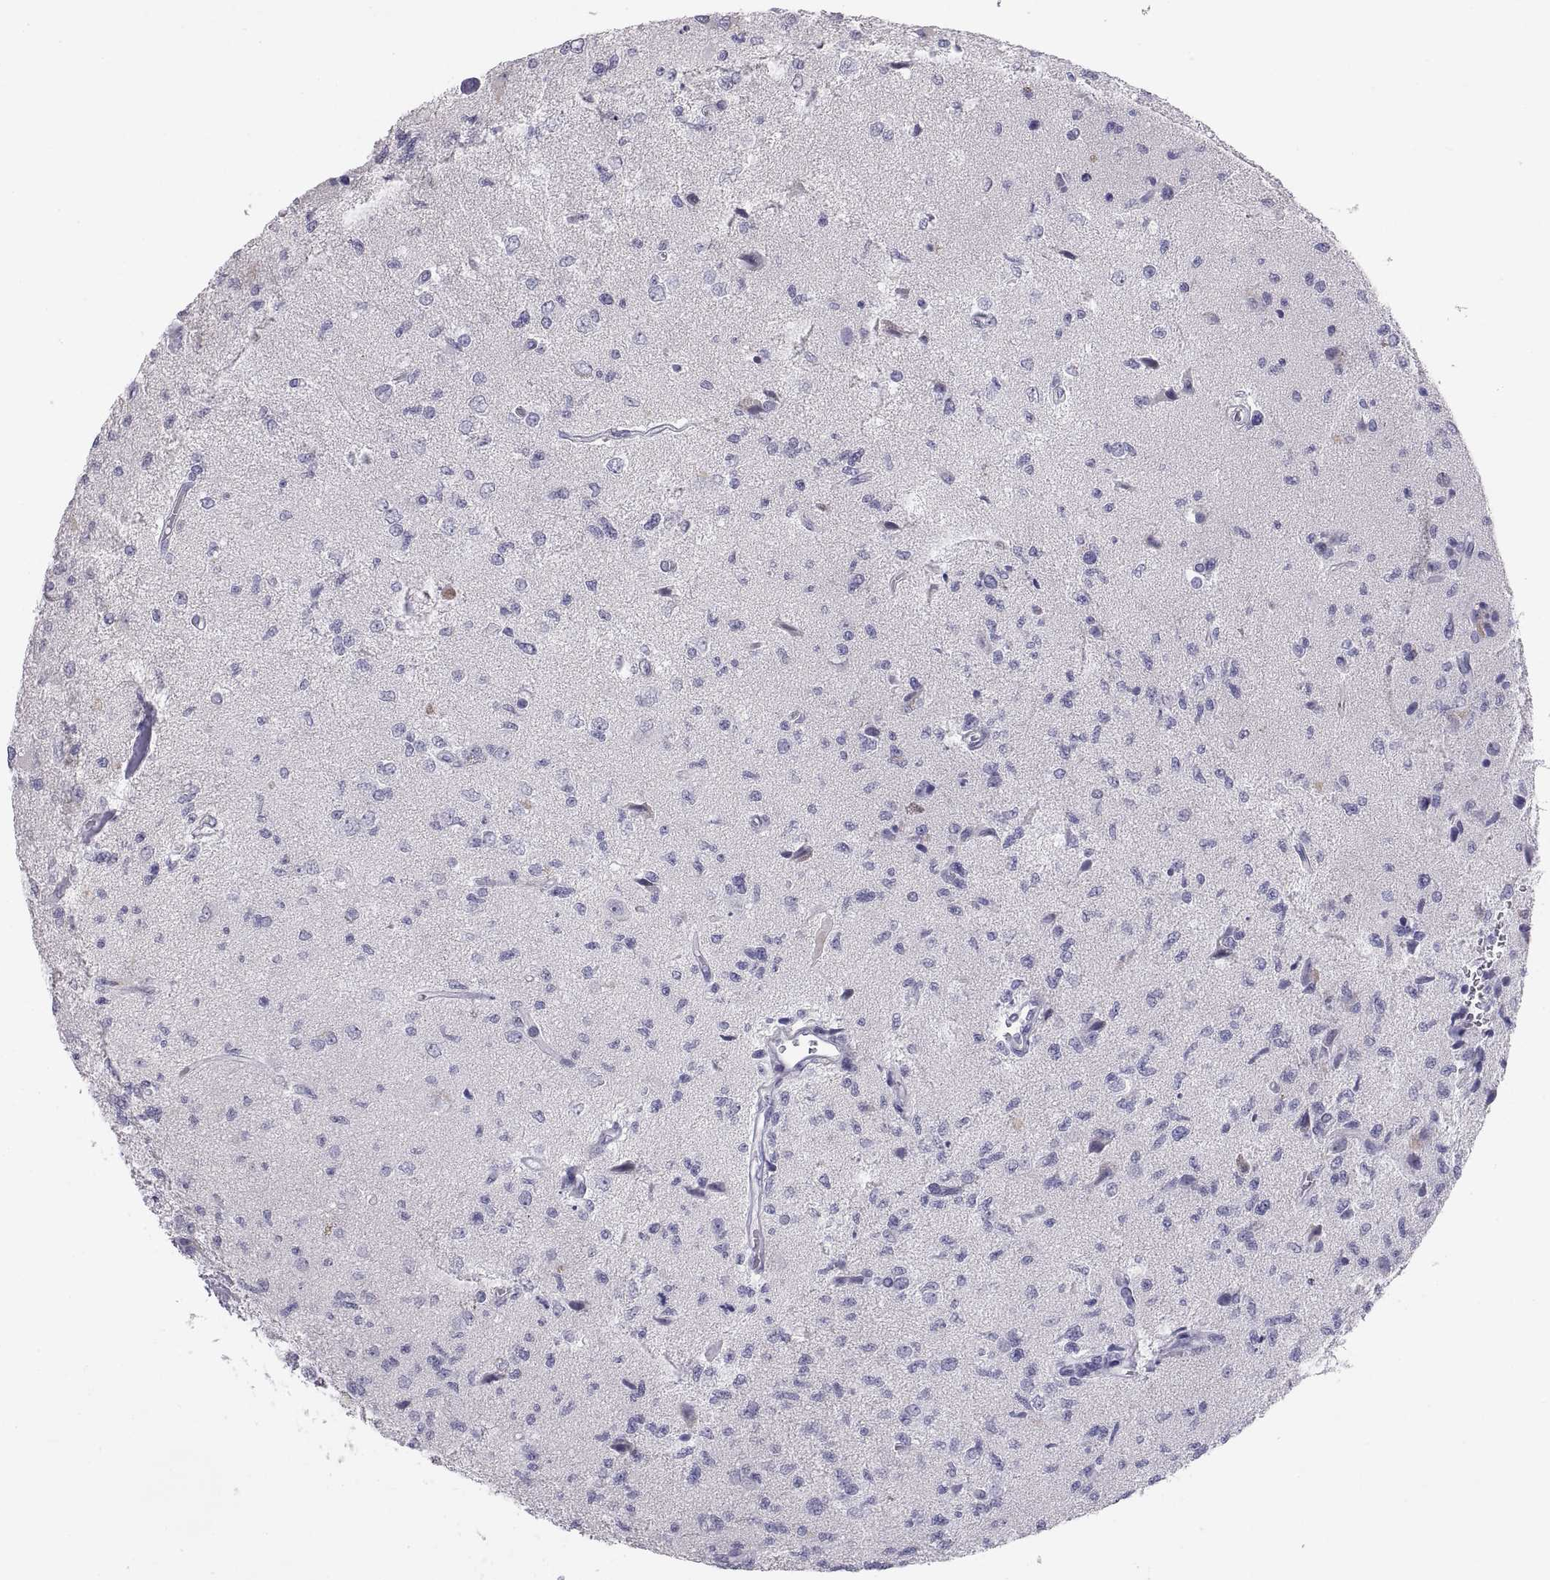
{"staining": {"intensity": "negative", "quantity": "none", "location": "none"}, "tissue": "glioma", "cell_type": "Tumor cells", "image_type": "cancer", "snomed": [{"axis": "morphology", "description": "Glioma, malignant, High grade"}, {"axis": "topography", "description": "Brain"}], "caption": "DAB (3,3'-diaminobenzidine) immunohistochemical staining of malignant high-grade glioma shows no significant positivity in tumor cells.", "gene": "TEX13A", "patient": {"sex": "male", "age": 56}}